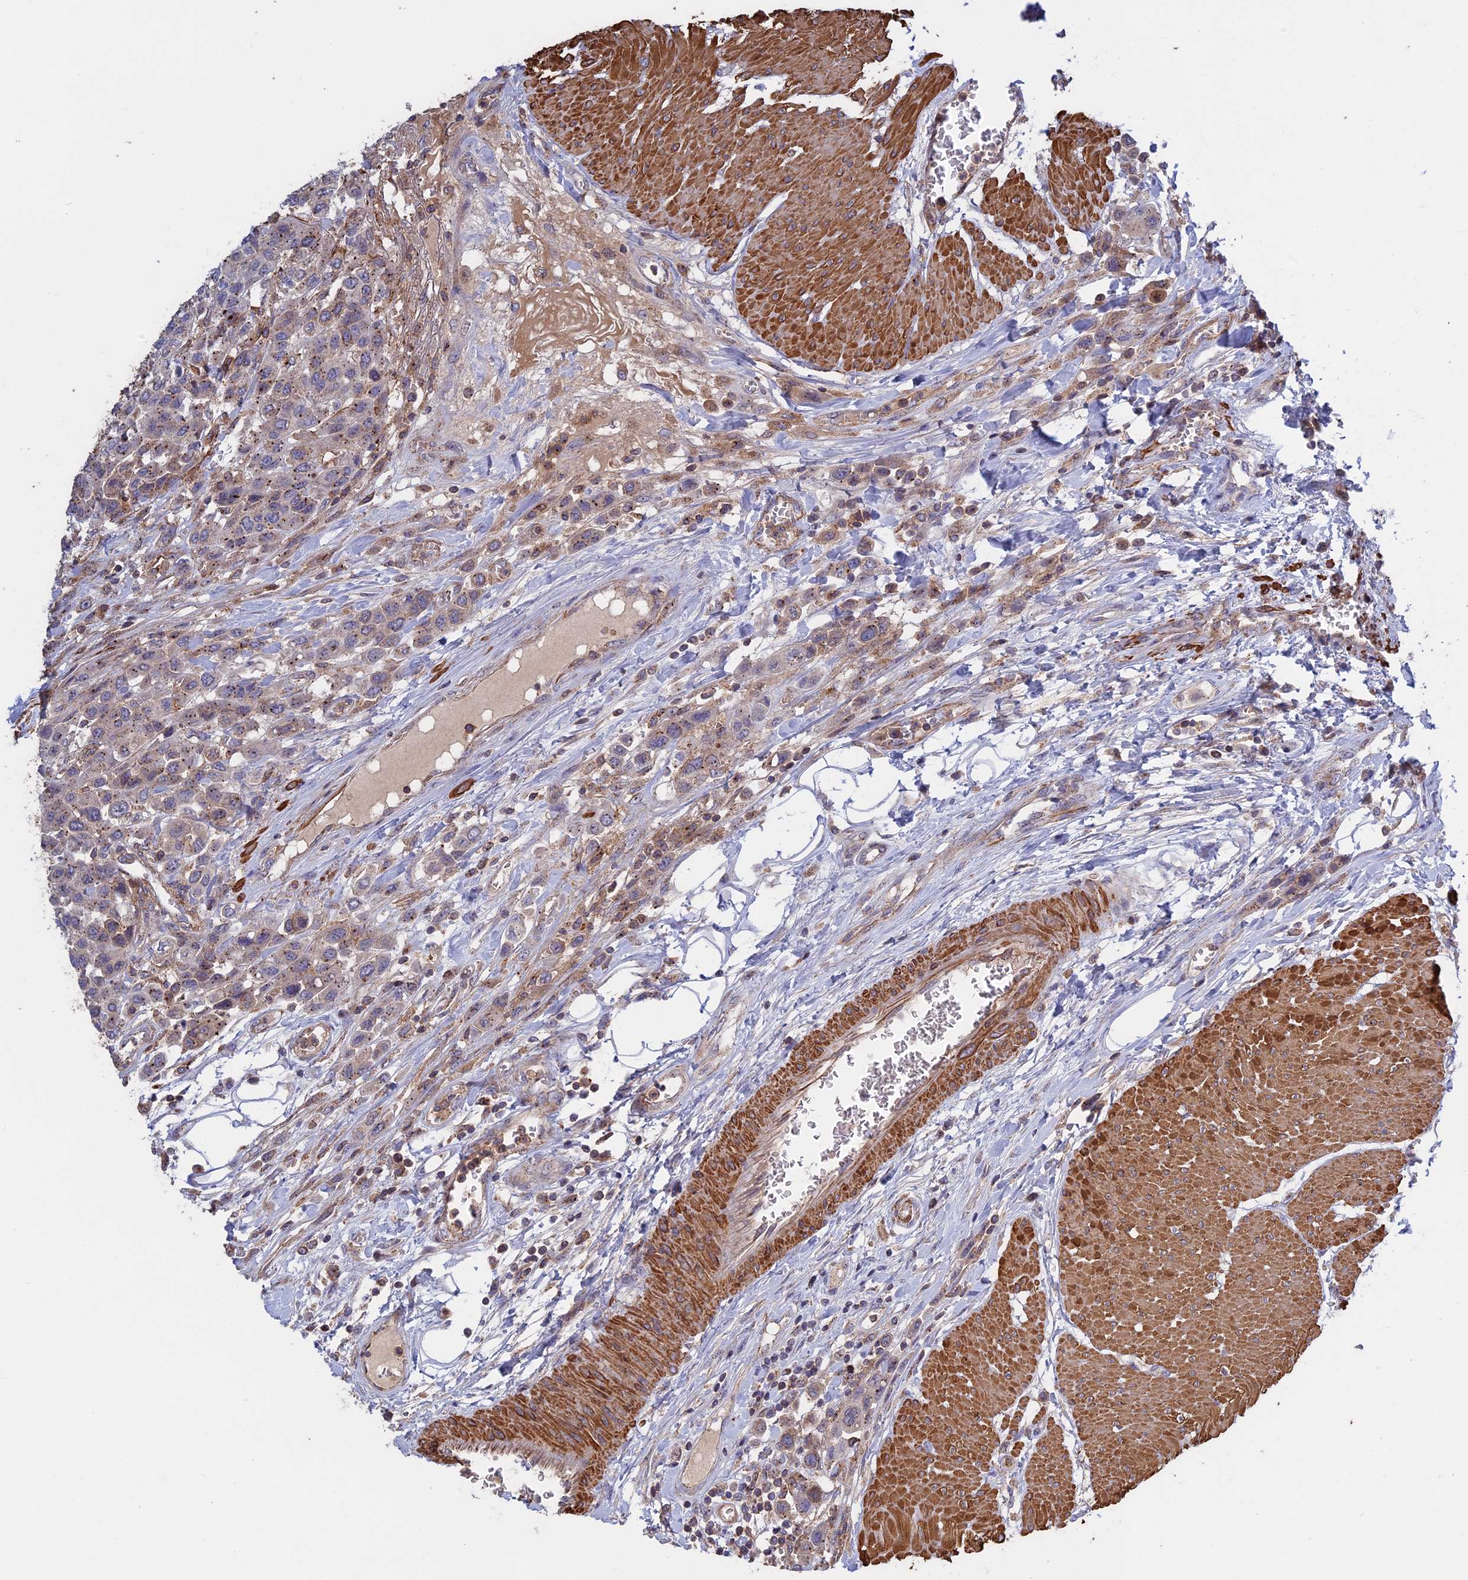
{"staining": {"intensity": "weak", "quantity": "25%-75%", "location": "cytoplasmic/membranous"}, "tissue": "urothelial cancer", "cell_type": "Tumor cells", "image_type": "cancer", "snomed": [{"axis": "morphology", "description": "Urothelial carcinoma, High grade"}, {"axis": "topography", "description": "Urinary bladder"}], "caption": "About 25%-75% of tumor cells in urothelial cancer demonstrate weak cytoplasmic/membranous protein expression as visualized by brown immunohistochemical staining.", "gene": "LYPD5", "patient": {"sex": "male", "age": 50}}